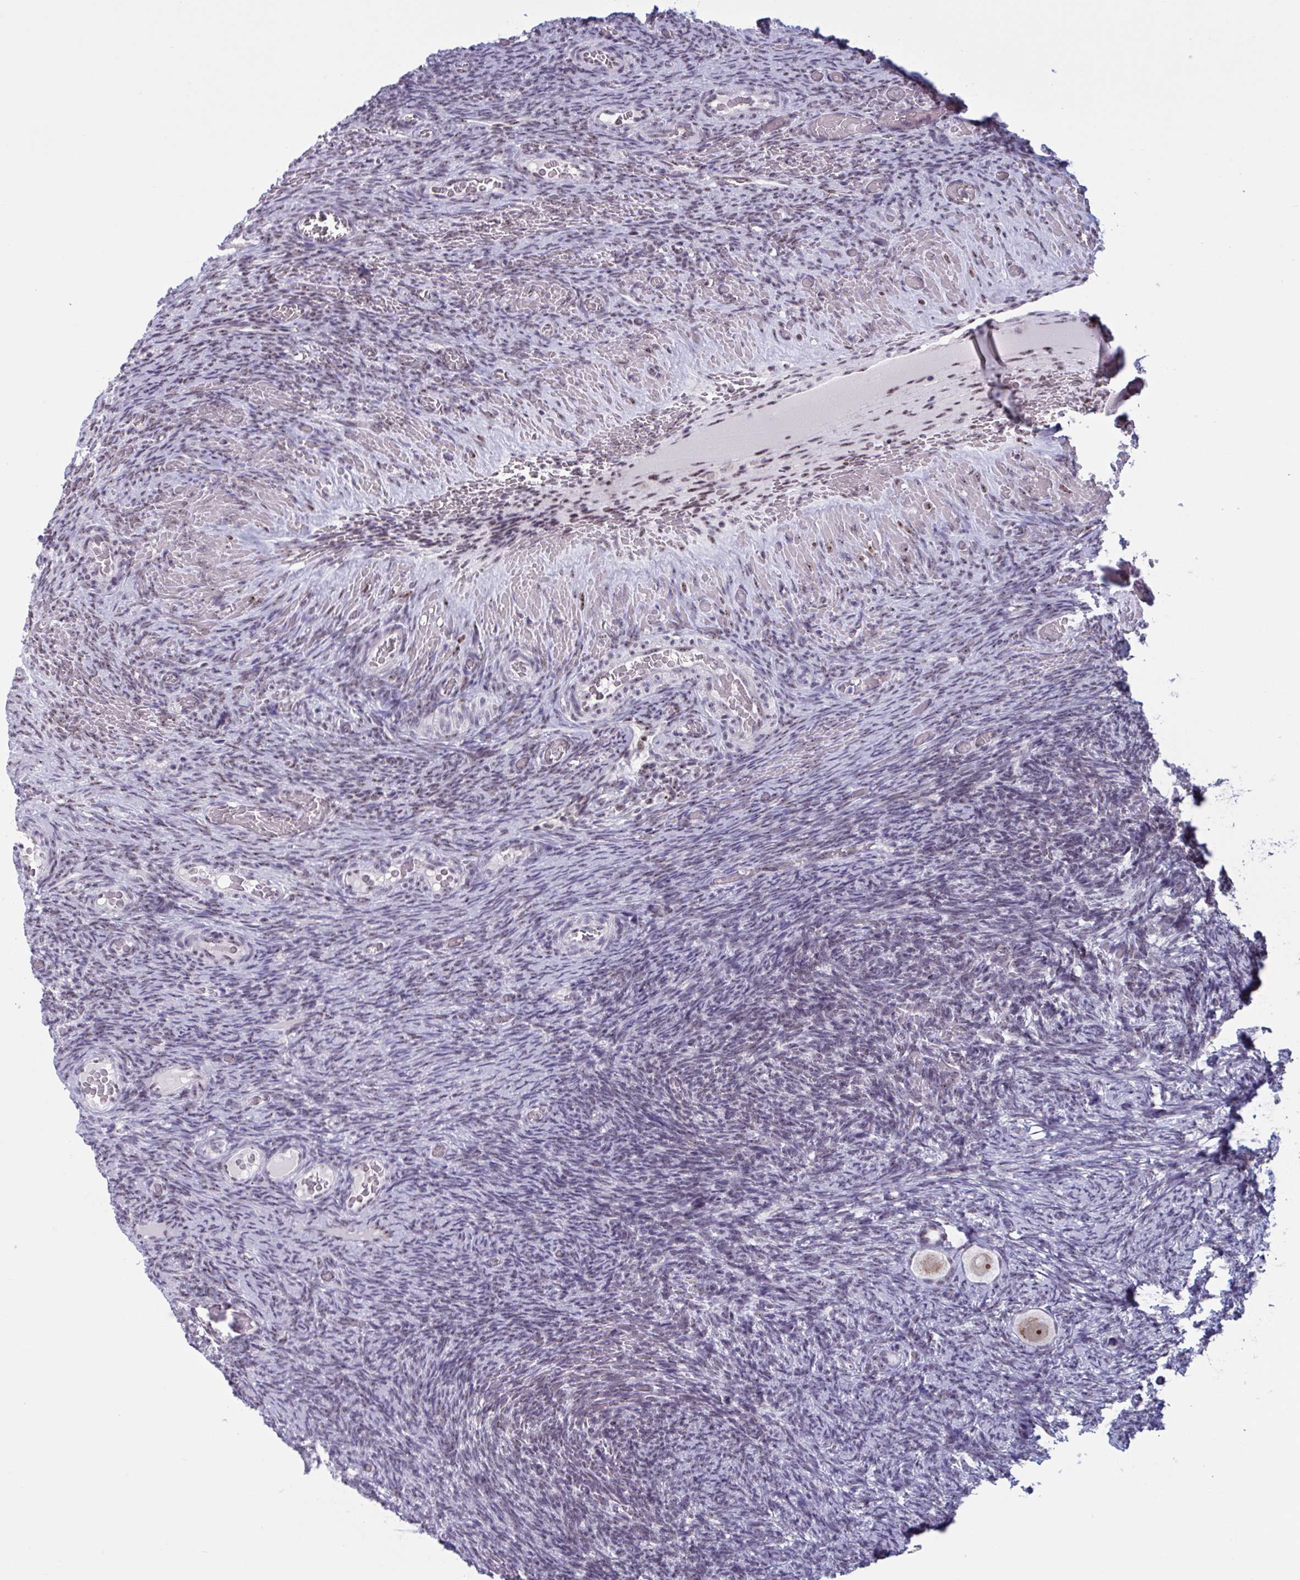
{"staining": {"intensity": "moderate", "quantity": ">75%", "location": "nuclear"}, "tissue": "ovary", "cell_type": "Follicle cells", "image_type": "normal", "snomed": [{"axis": "morphology", "description": "Normal tissue, NOS"}, {"axis": "topography", "description": "Ovary"}], "caption": "Follicle cells display moderate nuclear positivity in approximately >75% of cells in benign ovary.", "gene": "TGM6", "patient": {"sex": "female", "age": 34}}